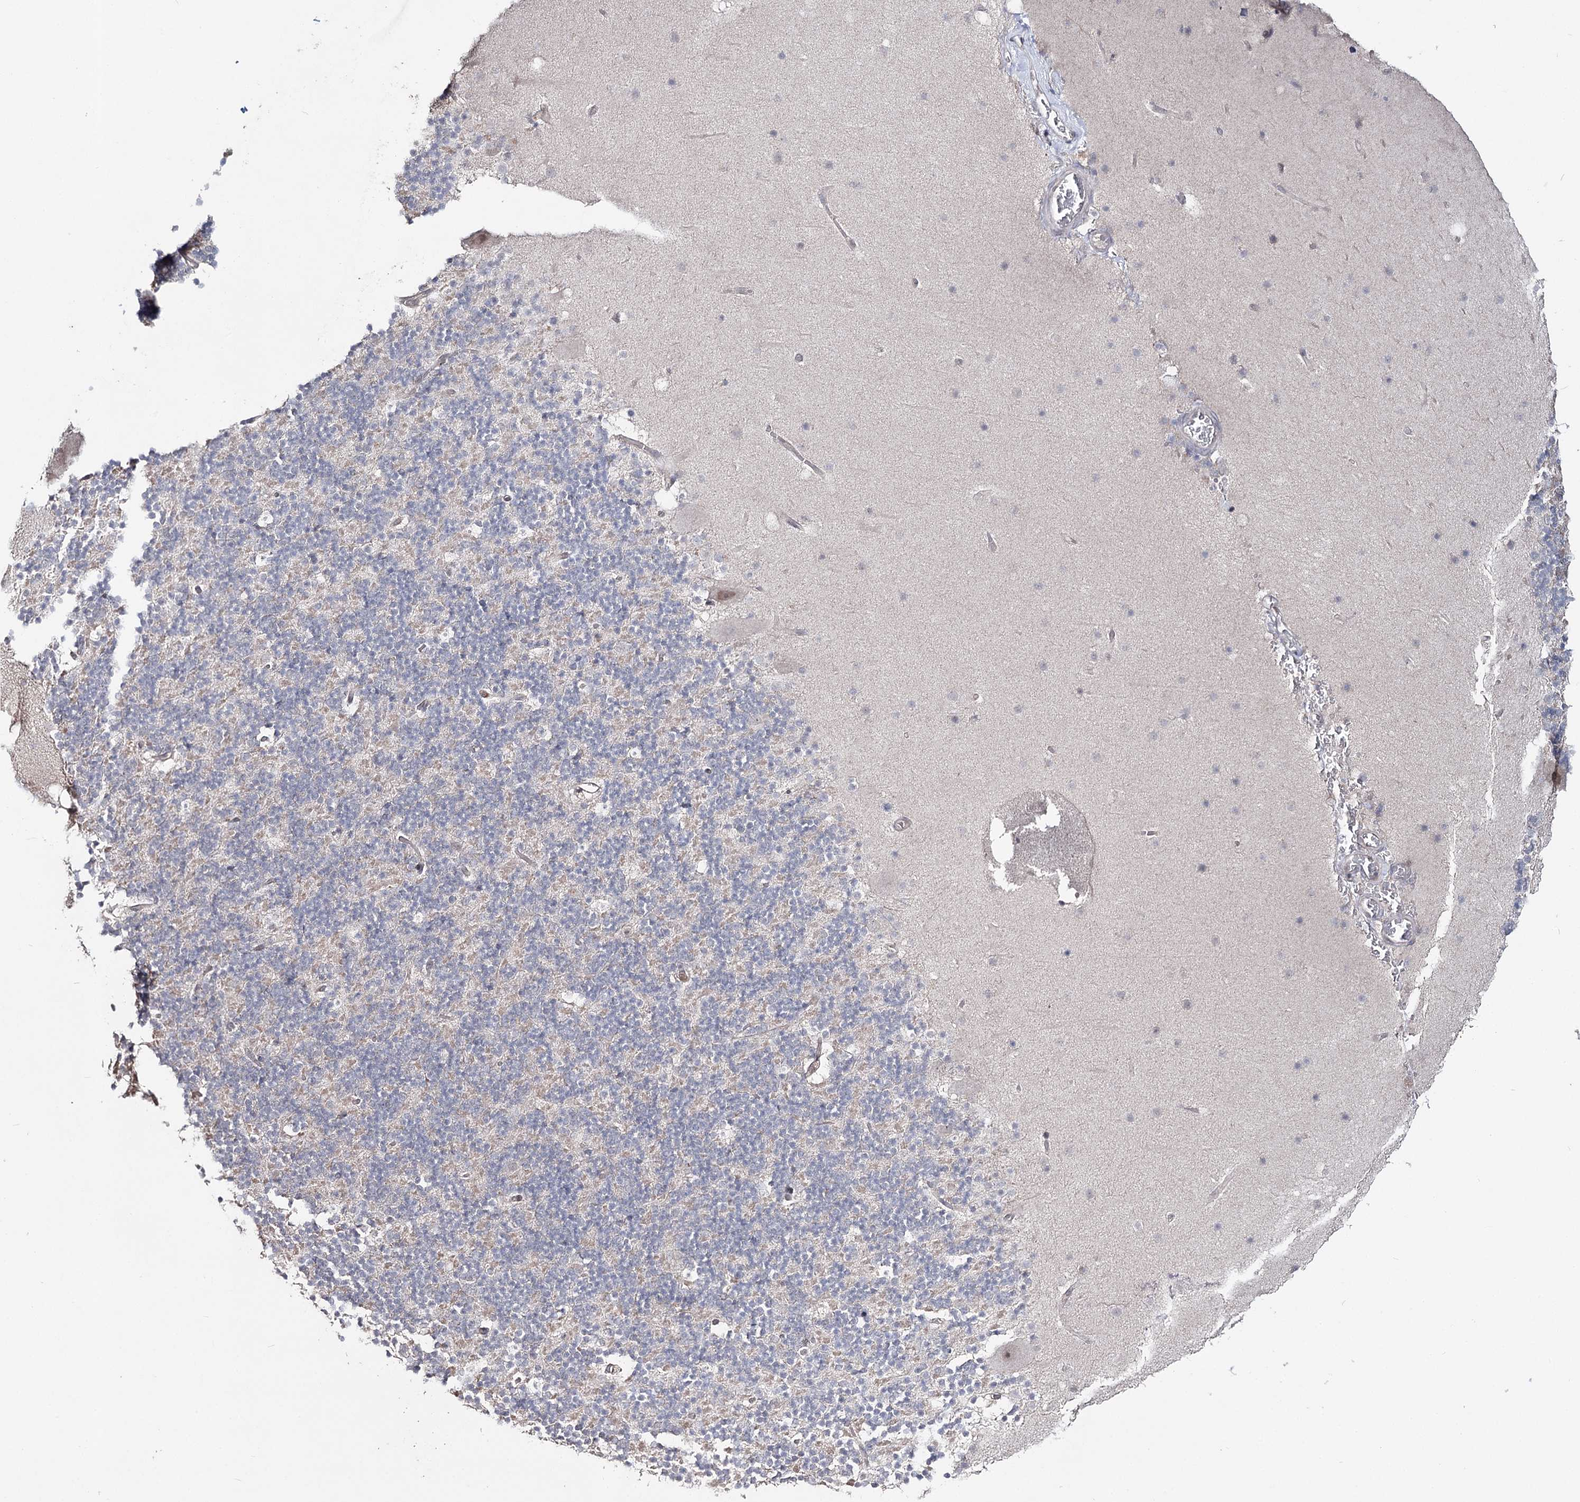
{"staining": {"intensity": "negative", "quantity": "none", "location": "none"}, "tissue": "cerebellum", "cell_type": "Cells in granular layer", "image_type": "normal", "snomed": [{"axis": "morphology", "description": "Normal tissue, NOS"}, {"axis": "topography", "description": "Cerebellum"}], "caption": "Immunohistochemistry (IHC) micrograph of benign cerebellum: cerebellum stained with DAB (3,3'-diaminobenzidine) displays no significant protein positivity in cells in granular layer.", "gene": "HSD11B2", "patient": {"sex": "male", "age": 57}}